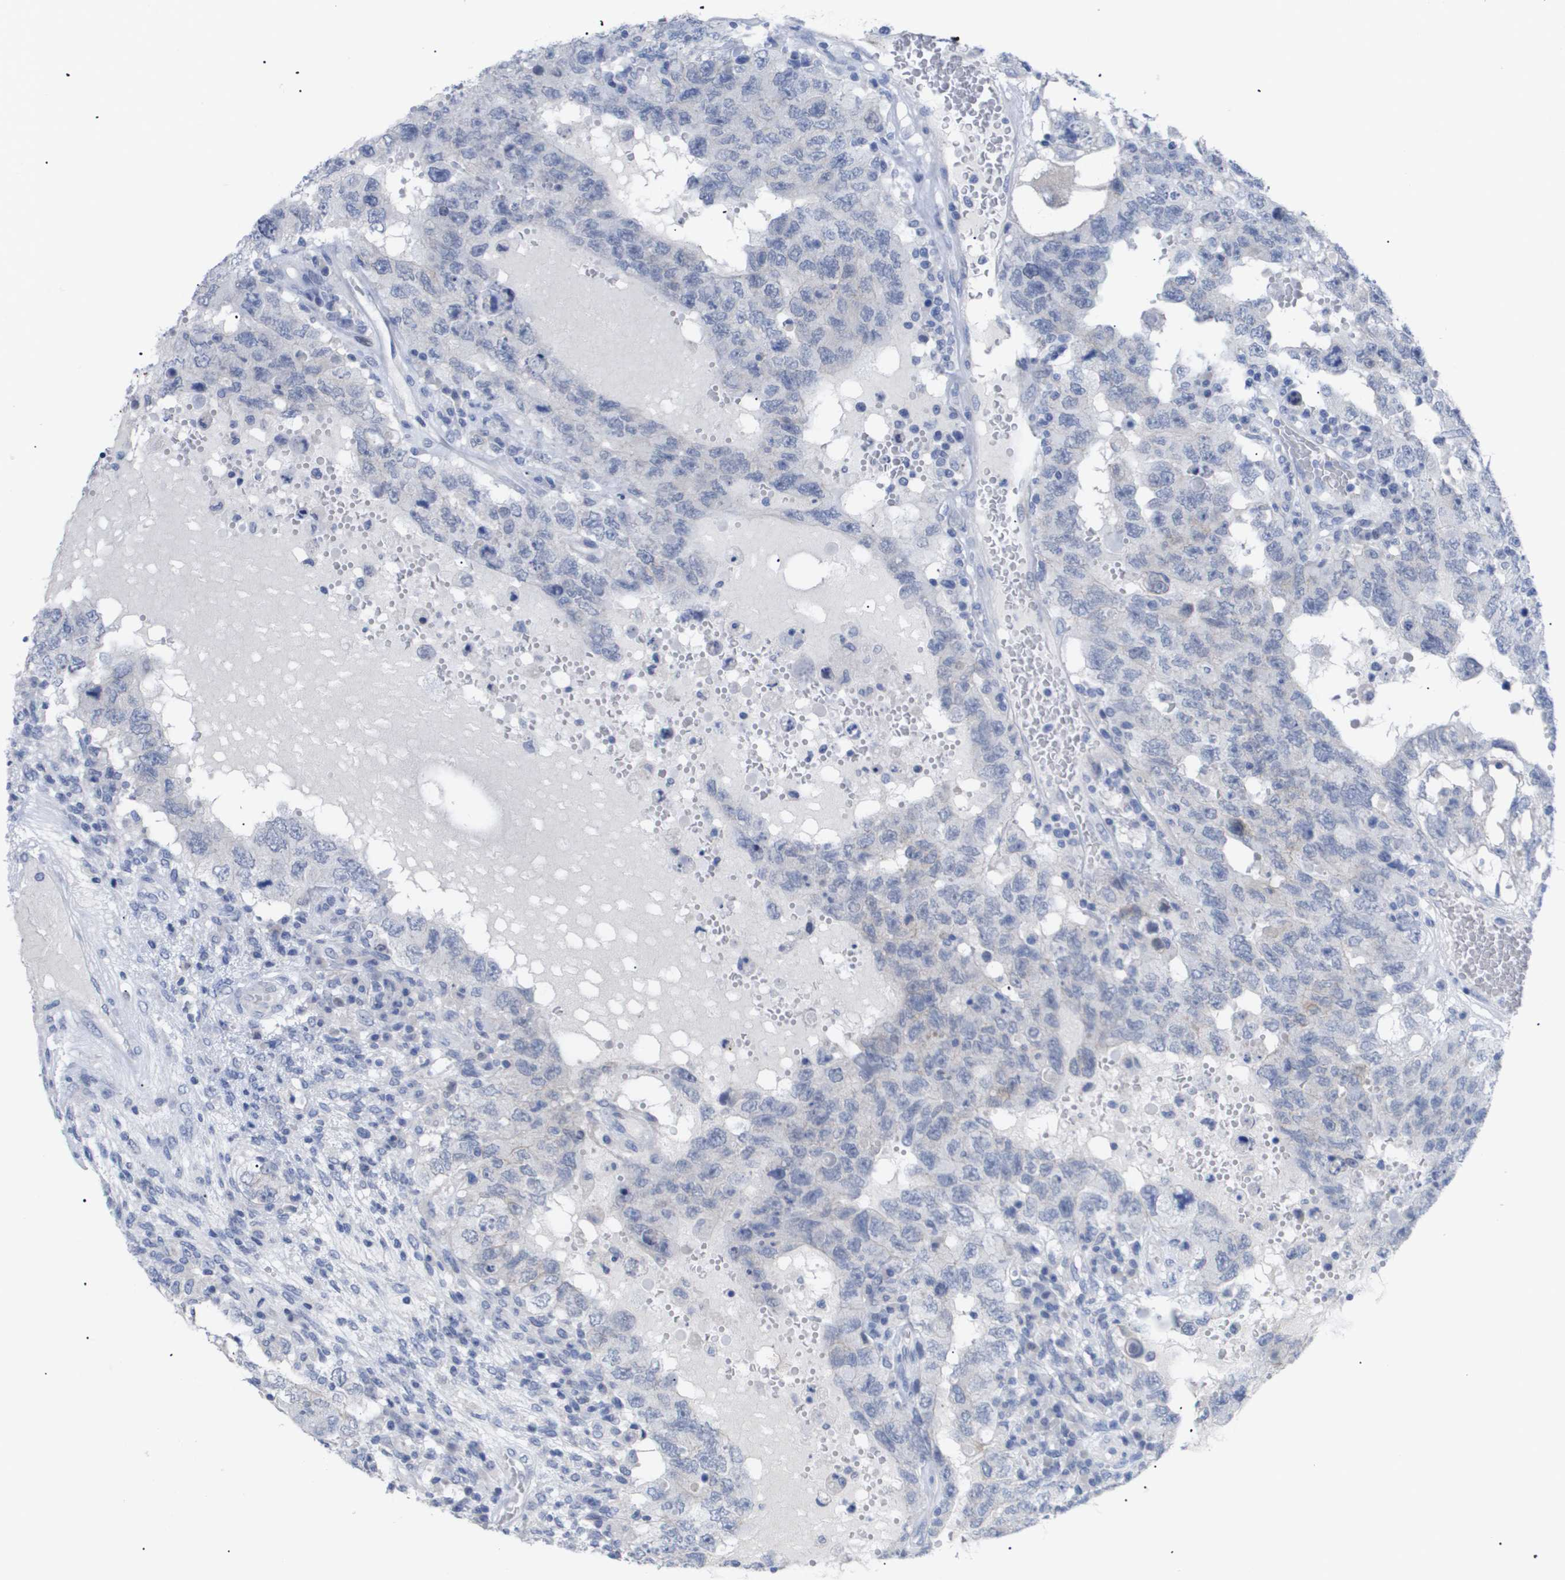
{"staining": {"intensity": "negative", "quantity": "none", "location": "none"}, "tissue": "testis cancer", "cell_type": "Tumor cells", "image_type": "cancer", "snomed": [{"axis": "morphology", "description": "Carcinoma, Embryonal, NOS"}, {"axis": "topography", "description": "Testis"}], "caption": "Tumor cells are negative for brown protein staining in testis embryonal carcinoma.", "gene": "CAV3", "patient": {"sex": "male", "age": 26}}